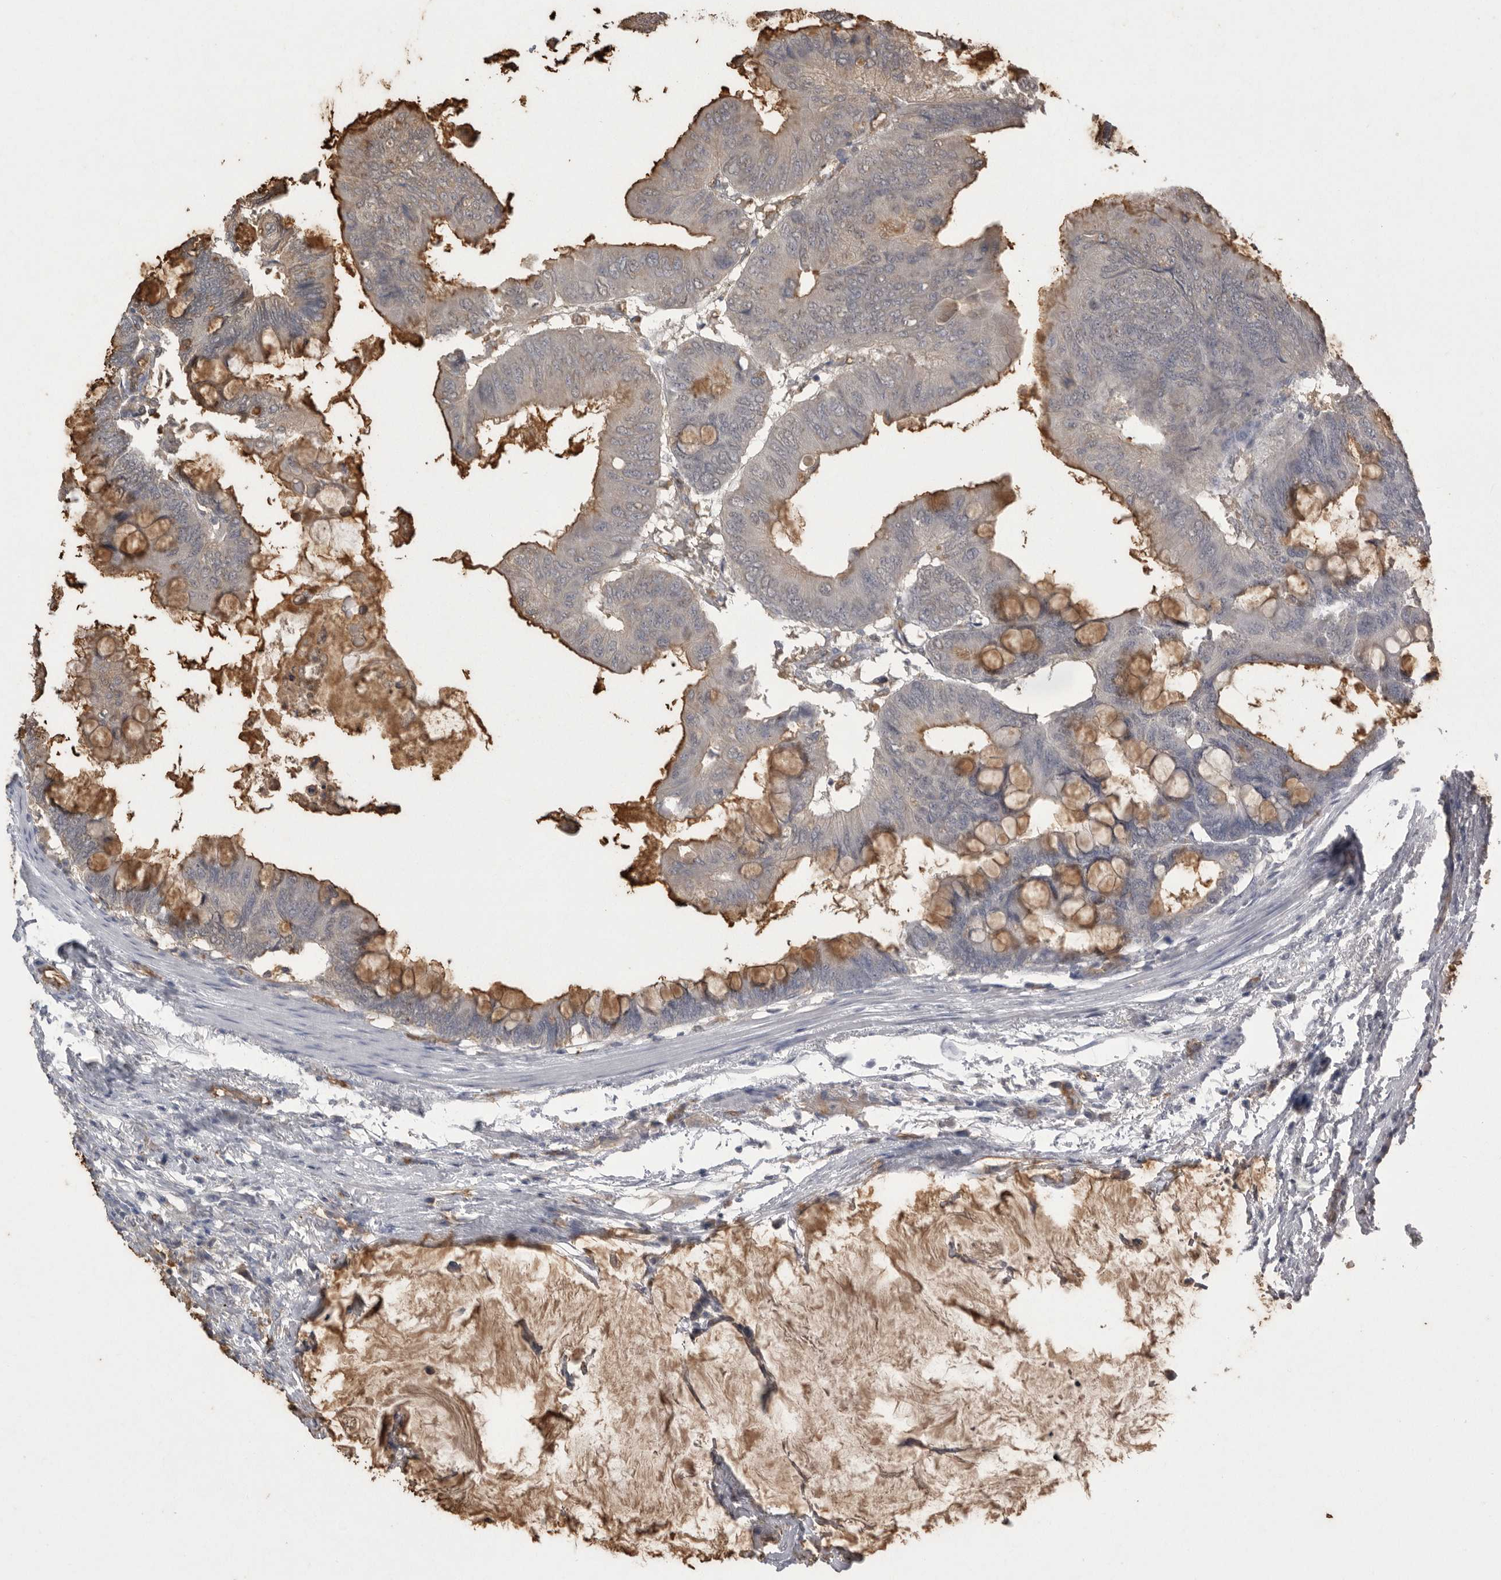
{"staining": {"intensity": "moderate", "quantity": "<25%", "location": "cytoplasmic/membranous"}, "tissue": "colorectal cancer", "cell_type": "Tumor cells", "image_type": "cancer", "snomed": [{"axis": "morphology", "description": "Normal tissue, NOS"}, {"axis": "morphology", "description": "Adenocarcinoma, NOS"}, {"axis": "topography", "description": "Rectum"}, {"axis": "topography", "description": "Peripheral nerve tissue"}], "caption": "Protein staining of colorectal cancer (adenocarcinoma) tissue demonstrates moderate cytoplasmic/membranous positivity in about <25% of tumor cells.", "gene": "IL27", "patient": {"sex": "male", "age": 92}}